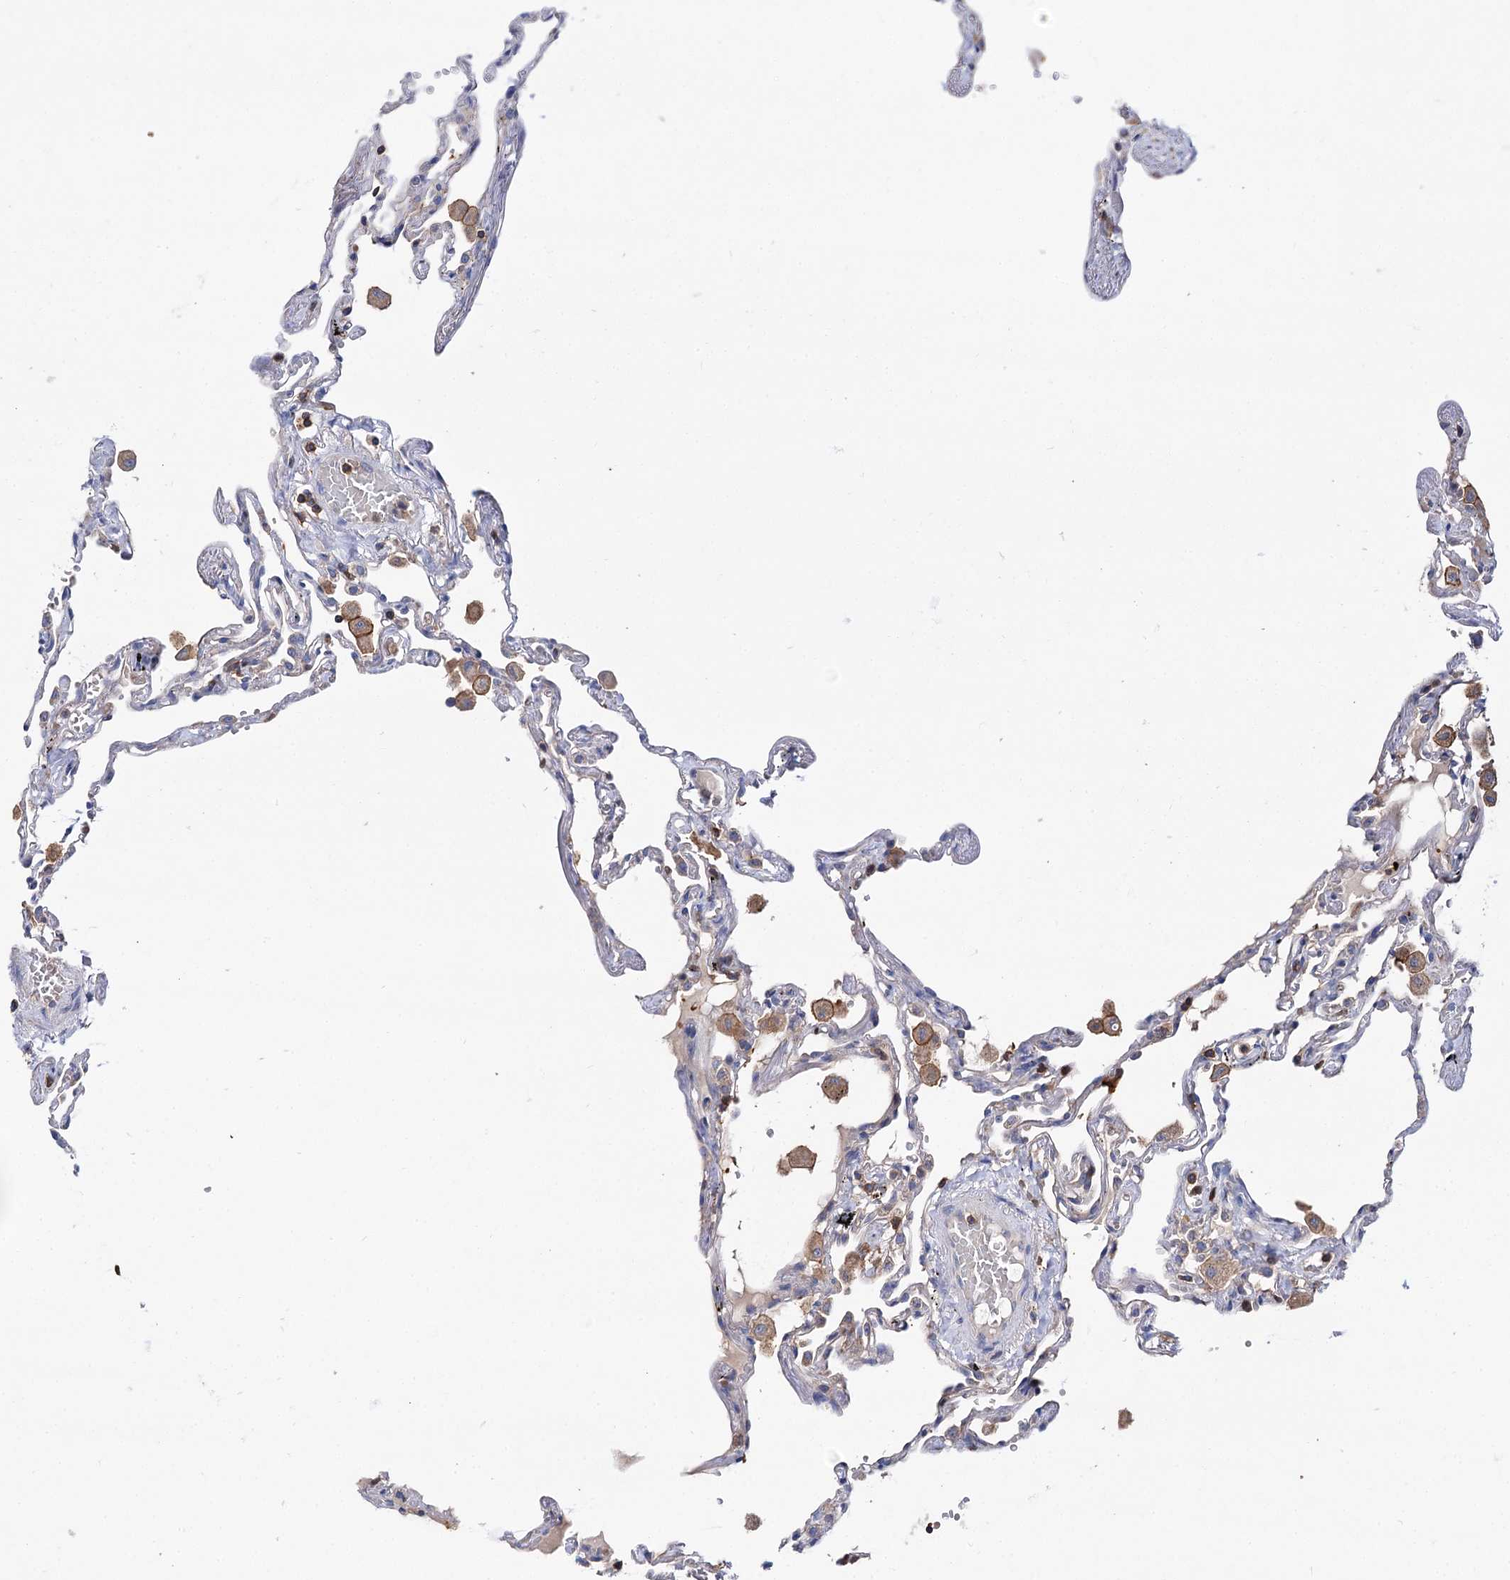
{"staining": {"intensity": "moderate", "quantity": "<25%", "location": "cytoplasmic/membranous"}, "tissue": "lung", "cell_type": "Alveolar cells", "image_type": "normal", "snomed": [{"axis": "morphology", "description": "Normal tissue, NOS"}, {"axis": "topography", "description": "Lung"}], "caption": "This is an image of immunohistochemistry (IHC) staining of unremarkable lung, which shows moderate positivity in the cytoplasmic/membranous of alveolar cells.", "gene": "UBASH3B", "patient": {"sex": "female", "age": 67}}